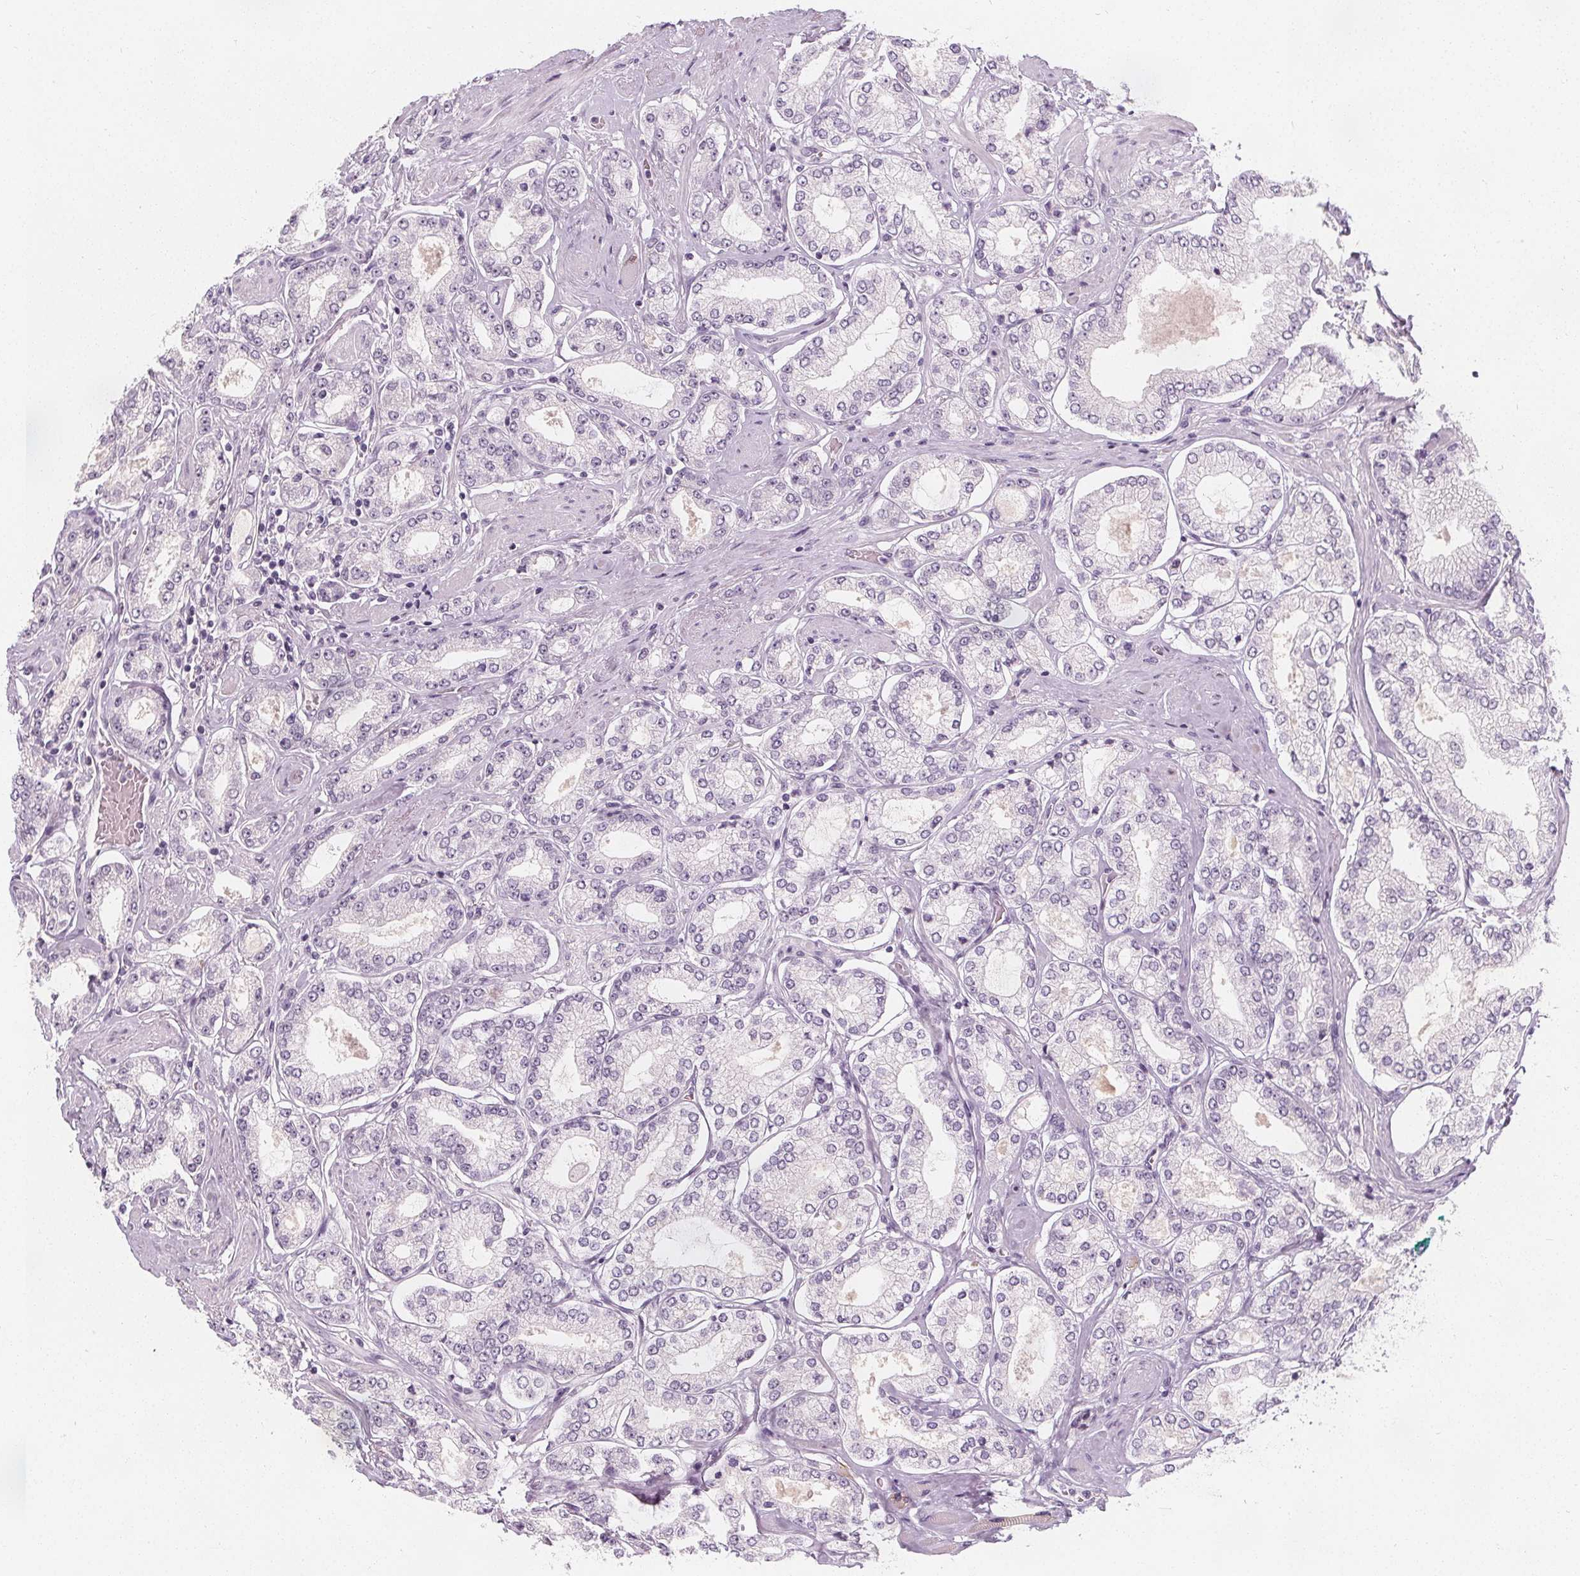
{"staining": {"intensity": "negative", "quantity": "none", "location": "none"}, "tissue": "prostate cancer", "cell_type": "Tumor cells", "image_type": "cancer", "snomed": [{"axis": "morphology", "description": "Adenocarcinoma, High grade"}, {"axis": "topography", "description": "Prostate"}], "caption": "An image of prostate high-grade adenocarcinoma stained for a protein exhibits no brown staining in tumor cells.", "gene": "DBX2", "patient": {"sex": "male", "age": 68}}